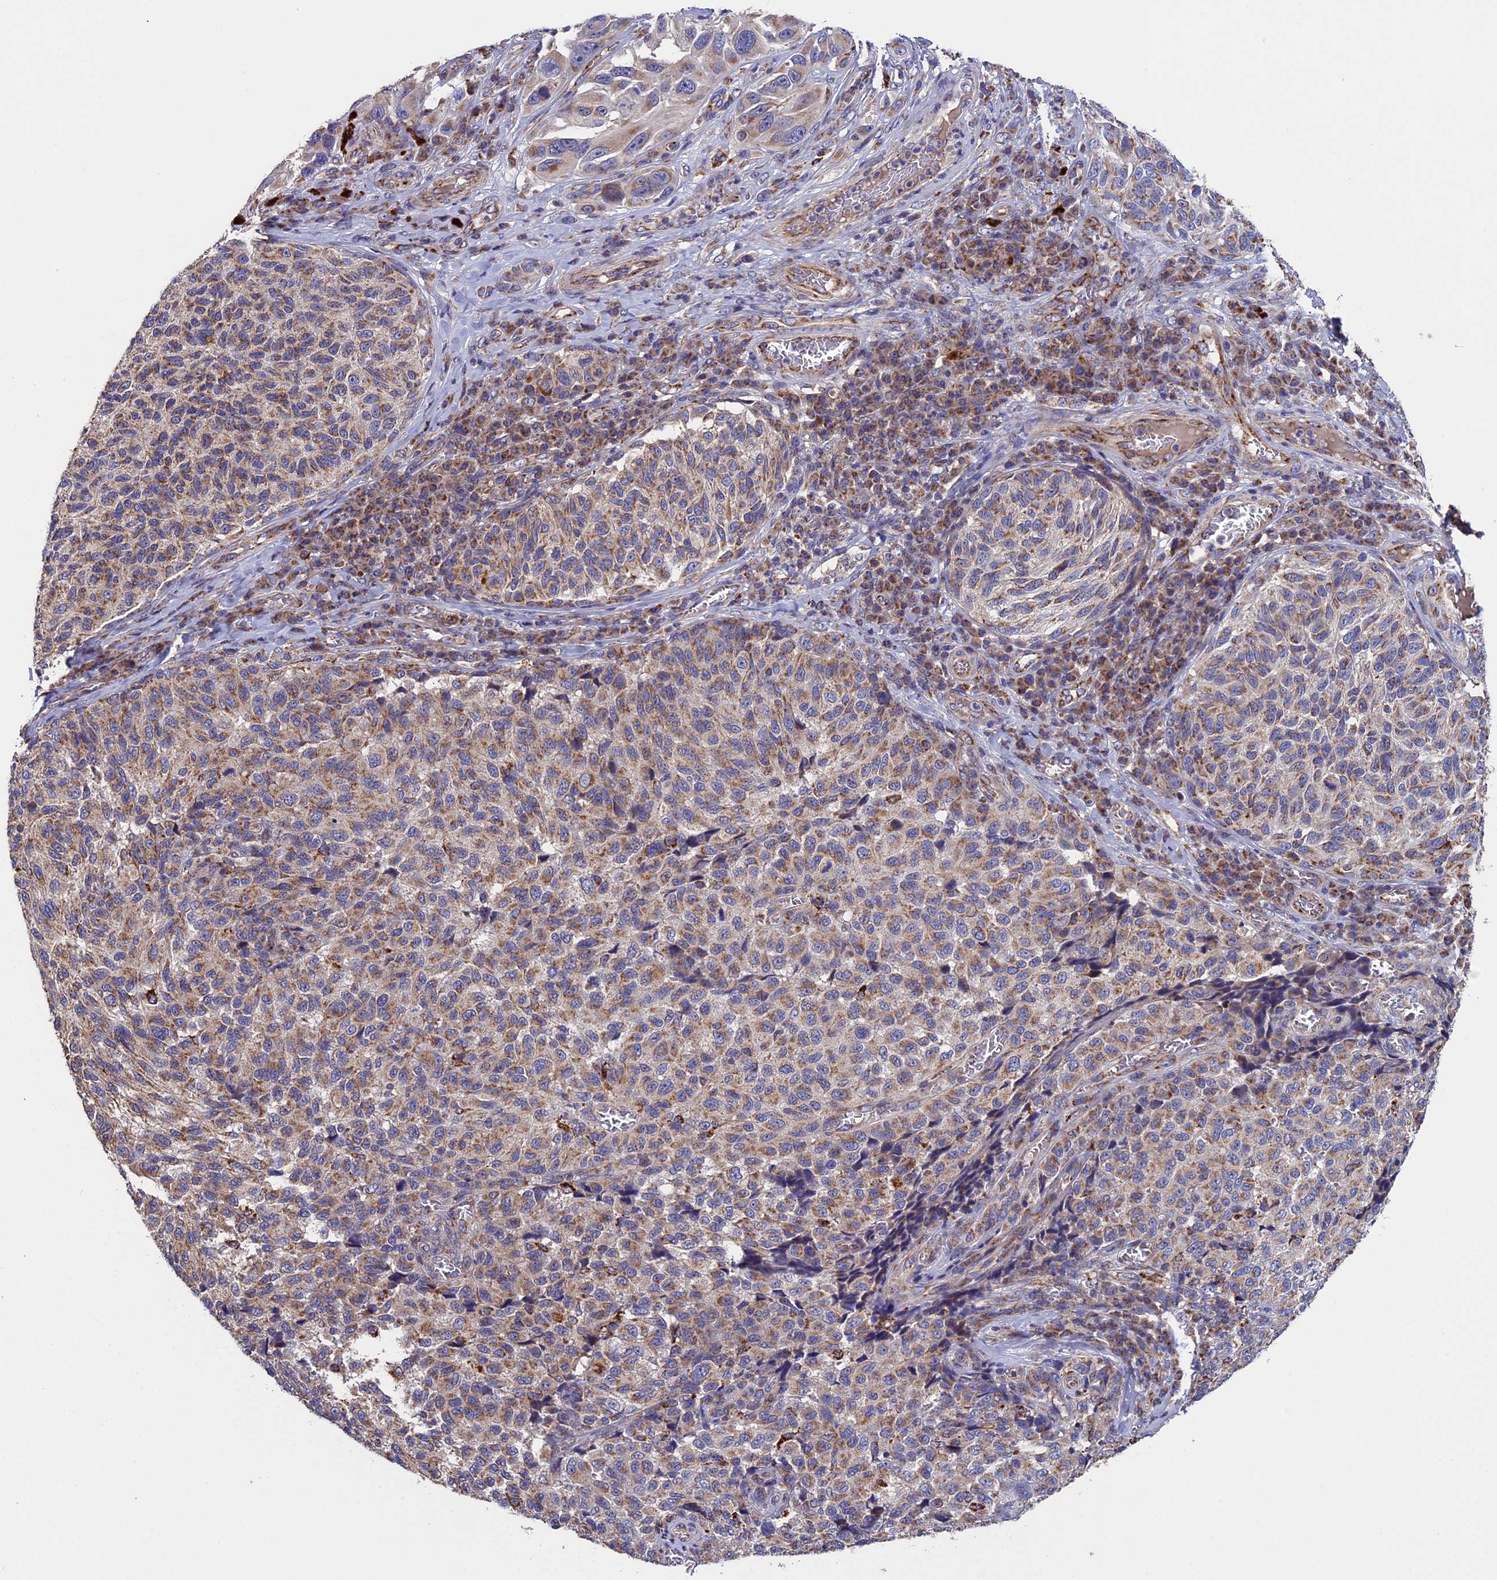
{"staining": {"intensity": "moderate", "quantity": ">75%", "location": "cytoplasmic/membranous"}, "tissue": "melanoma", "cell_type": "Tumor cells", "image_type": "cancer", "snomed": [{"axis": "morphology", "description": "Malignant melanoma, NOS"}, {"axis": "topography", "description": "Skin"}], "caption": "A brown stain shows moderate cytoplasmic/membranous expression of a protein in human malignant melanoma tumor cells. The protein of interest is stained brown, and the nuclei are stained in blue (DAB IHC with brightfield microscopy, high magnification).", "gene": "RNF17", "patient": {"sex": "female", "age": 73}}